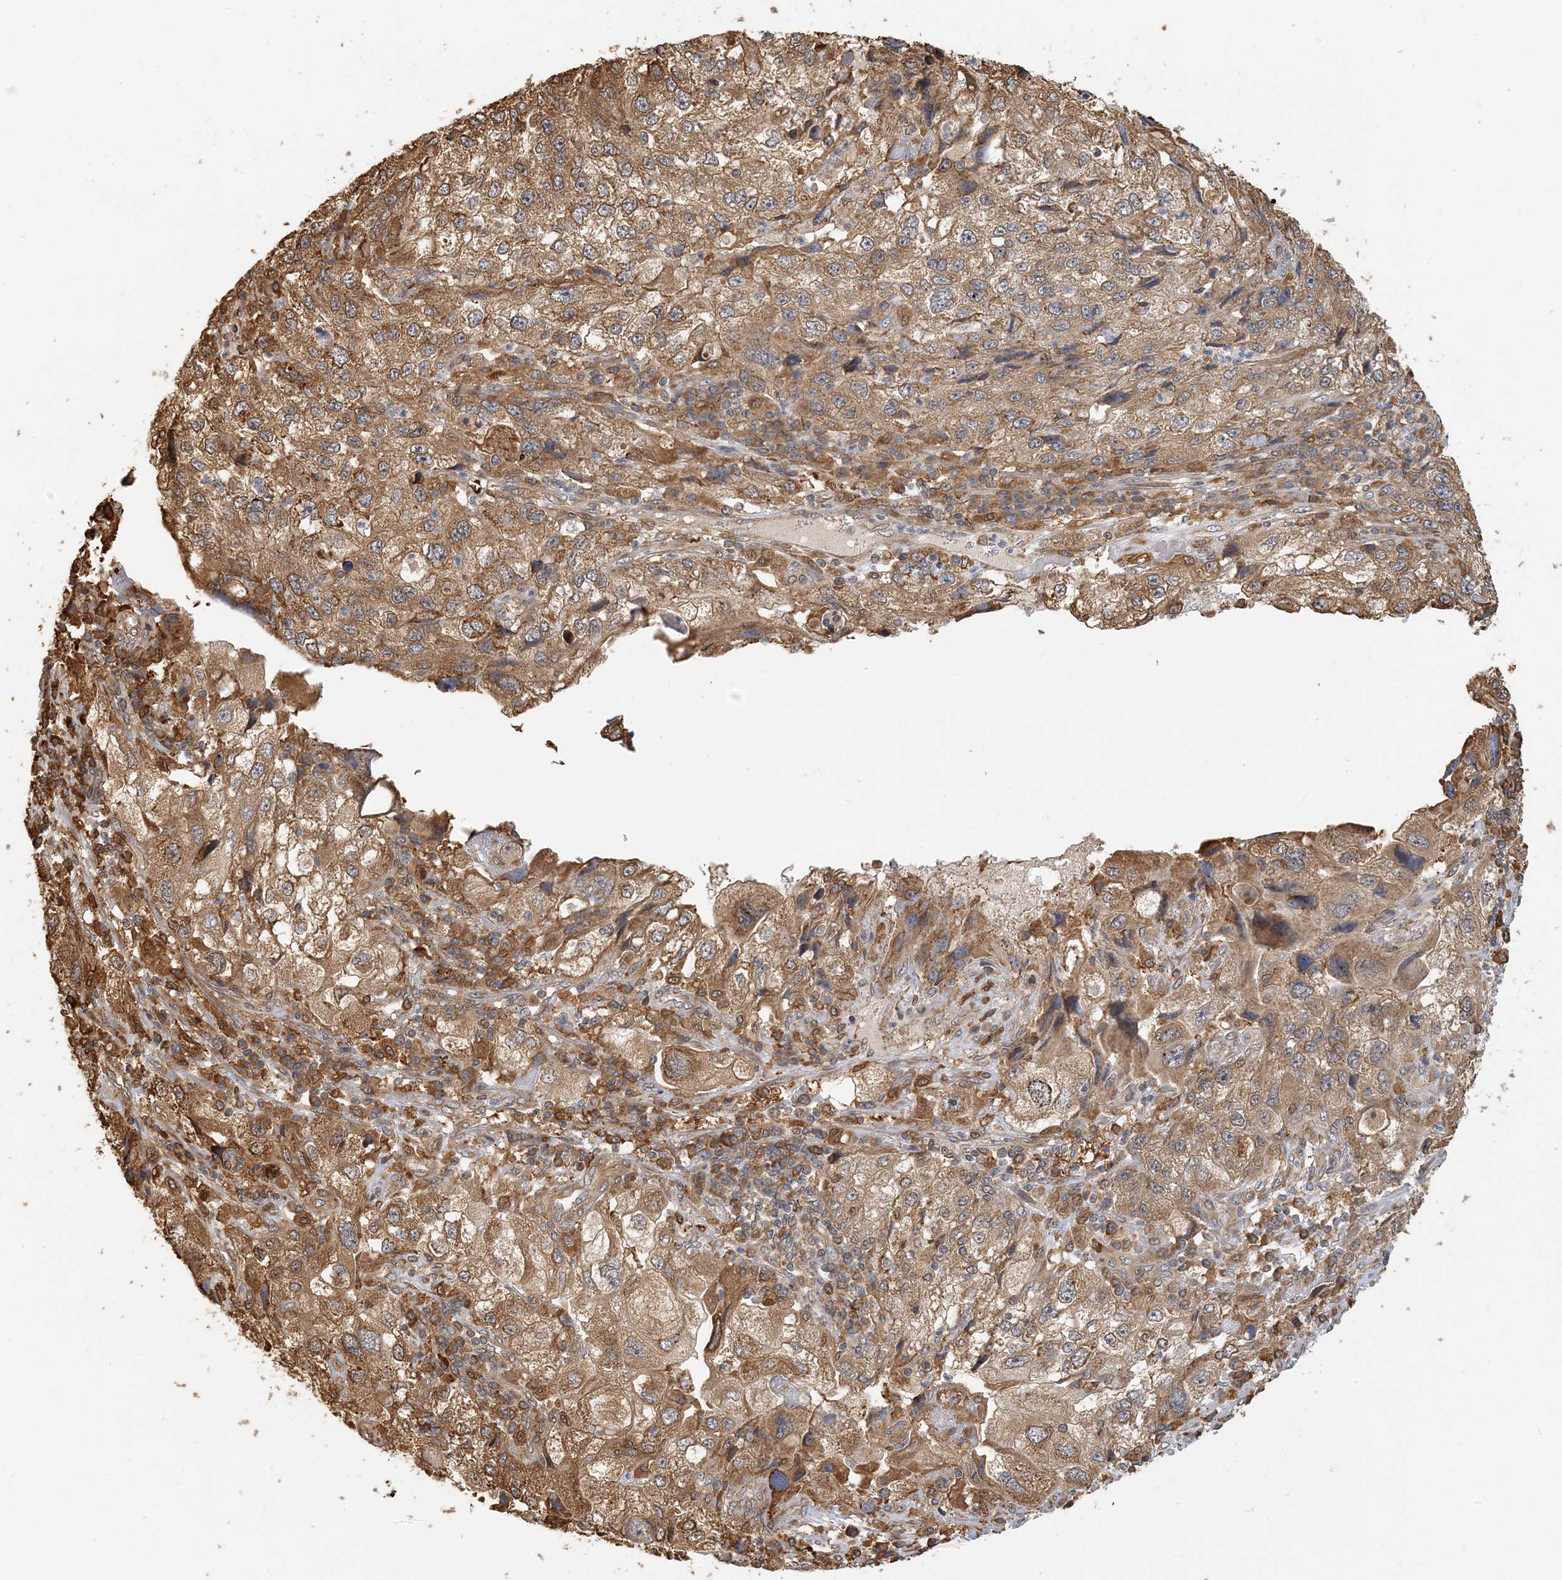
{"staining": {"intensity": "moderate", "quantity": ">75%", "location": "cytoplasmic/membranous"}, "tissue": "endometrial cancer", "cell_type": "Tumor cells", "image_type": "cancer", "snomed": [{"axis": "morphology", "description": "Adenocarcinoma, NOS"}, {"axis": "topography", "description": "Endometrium"}], "caption": "Protein staining of adenocarcinoma (endometrial) tissue reveals moderate cytoplasmic/membranous staining in approximately >75% of tumor cells. (IHC, brightfield microscopy, high magnification).", "gene": "HNMT", "patient": {"sex": "female", "age": 49}}